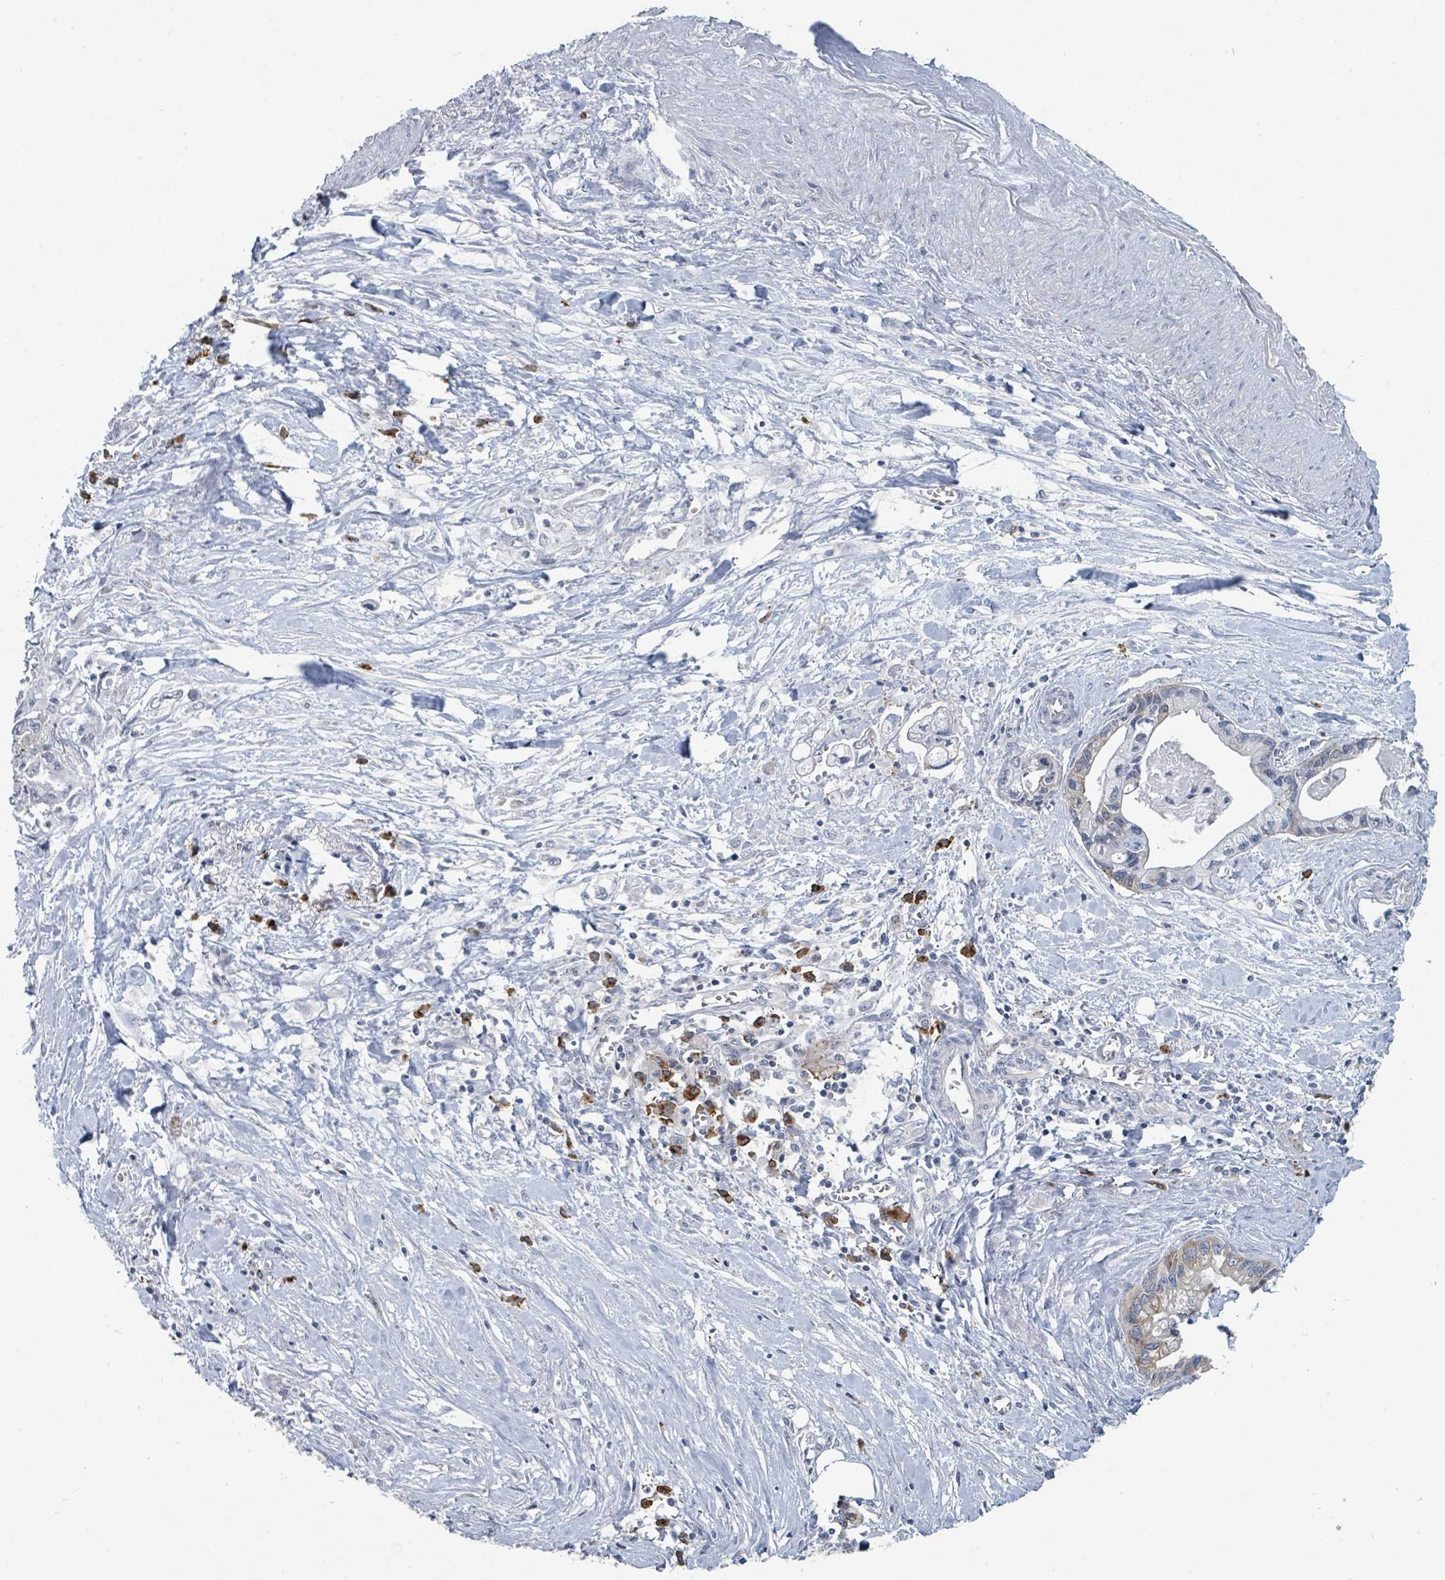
{"staining": {"intensity": "weak", "quantity": "<25%", "location": "cytoplasmic/membranous"}, "tissue": "pancreatic cancer", "cell_type": "Tumor cells", "image_type": "cancer", "snomed": [{"axis": "morphology", "description": "Adenocarcinoma, NOS"}, {"axis": "topography", "description": "Pancreas"}], "caption": "Image shows no significant protein expression in tumor cells of pancreatic cancer (adenocarcinoma).", "gene": "ANKRD55", "patient": {"sex": "male", "age": 61}}